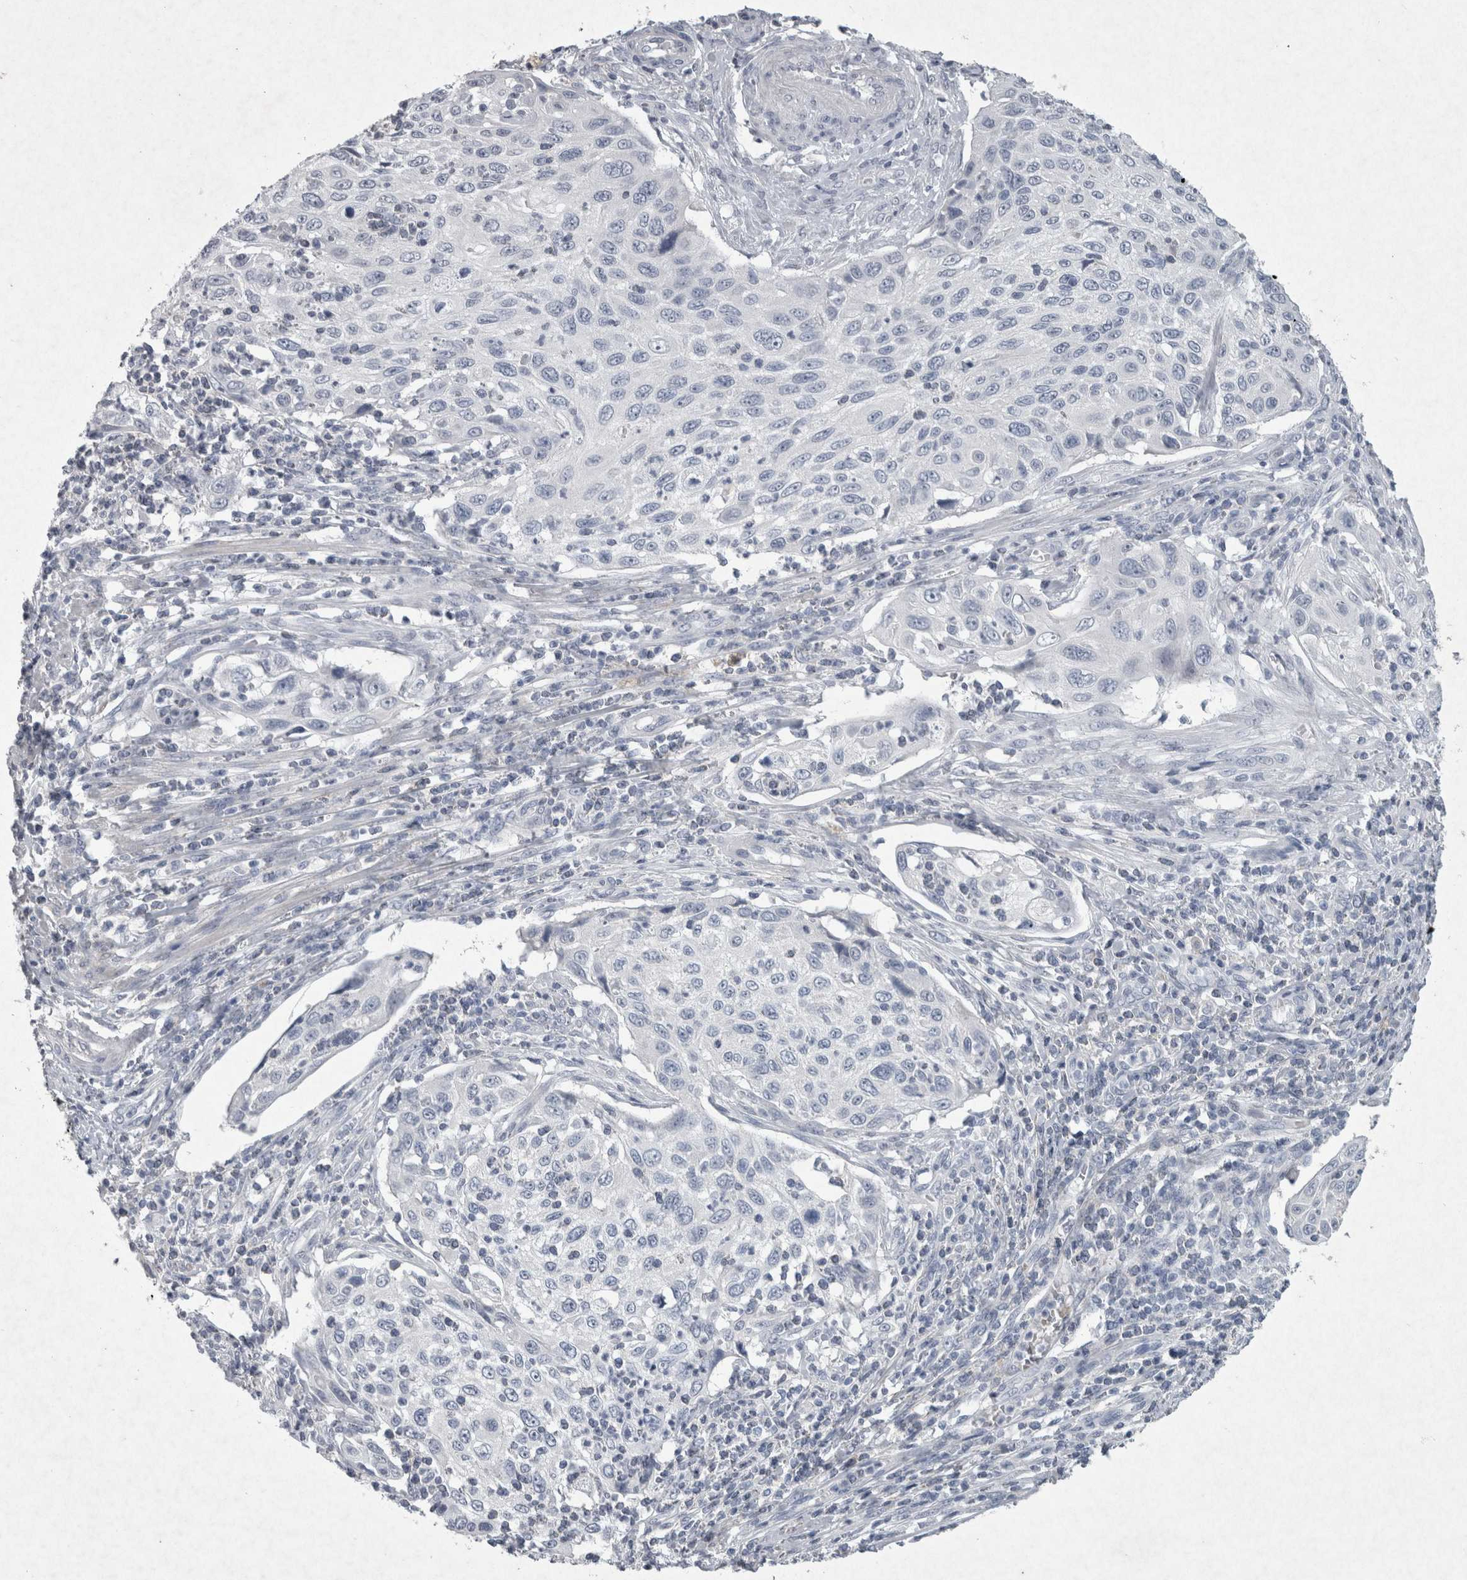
{"staining": {"intensity": "negative", "quantity": "none", "location": "none"}, "tissue": "cervical cancer", "cell_type": "Tumor cells", "image_type": "cancer", "snomed": [{"axis": "morphology", "description": "Squamous cell carcinoma, NOS"}, {"axis": "topography", "description": "Cervix"}], "caption": "This is an immunohistochemistry micrograph of human squamous cell carcinoma (cervical). There is no positivity in tumor cells.", "gene": "PDX1", "patient": {"sex": "female", "age": 70}}